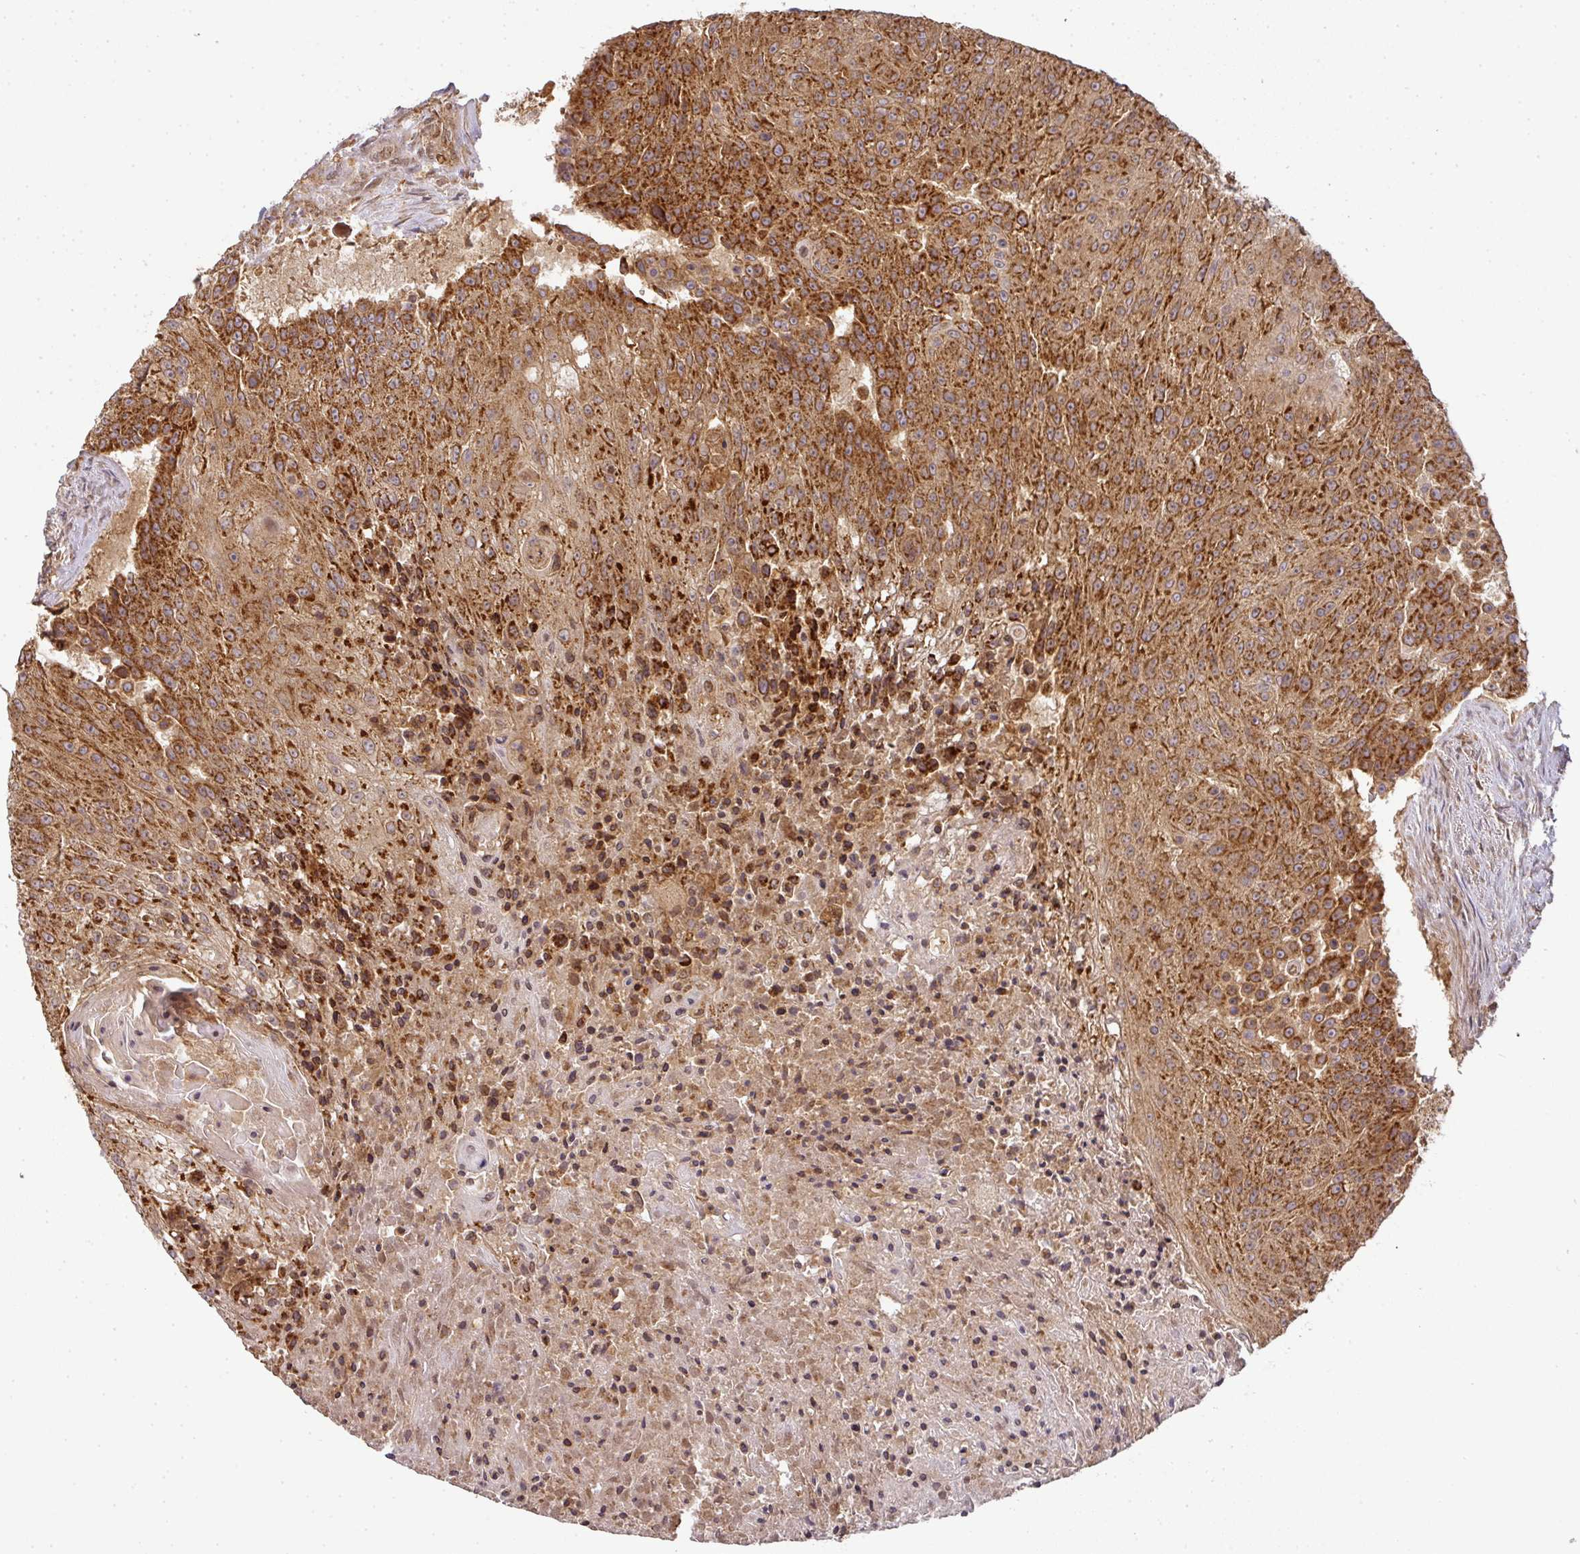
{"staining": {"intensity": "strong", "quantity": ">75%", "location": "cytoplasmic/membranous"}, "tissue": "urothelial cancer", "cell_type": "Tumor cells", "image_type": "cancer", "snomed": [{"axis": "morphology", "description": "Urothelial carcinoma, High grade"}, {"axis": "topography", "description": "Urinary bladder"}], "caption": "A brown stain highlights strong cytoplasmic/membranous expression of a protein in urothelial carcinoma (high-grade) tumor cells.", "gene": "MALSU1", "patient": {"sex": "female", "age": 63}}